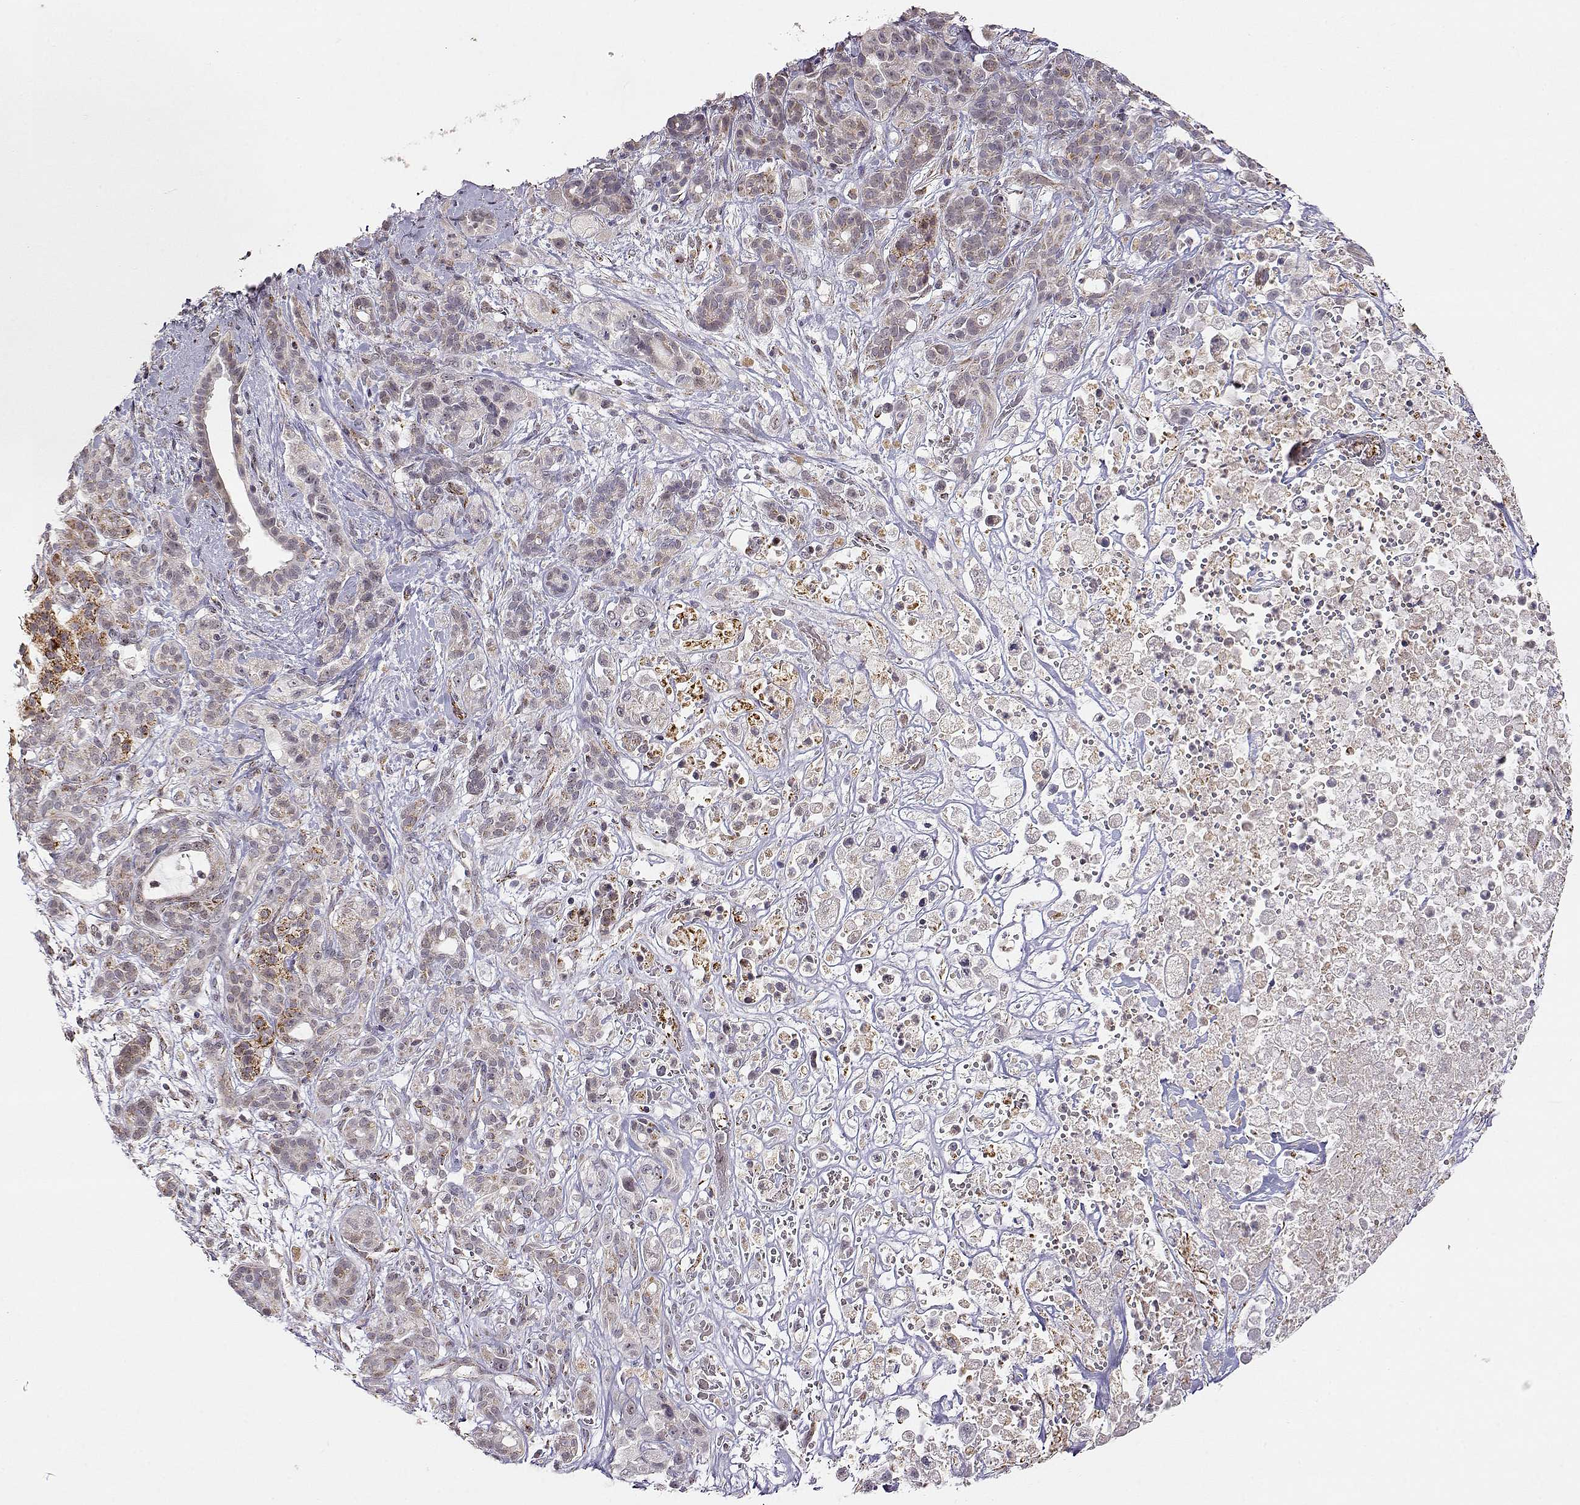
{"staining": {"intensity": "weak", "quantity": "25%-75%", "location": "cytoplasmic/membranous"}, "tissue": "pancreatic cancer", "cell_type": "Tumor cells", "image_type": "cancer", "snomed": [{"axis": "morphology", "description": "Adenocarcinoma, NOS"}, {"axis": "topography", "description": "Pancreas"}], "caption": "Protein expression analysis of pancreatic adenocarcinoma shows weak cytoplasmic/membranous expression in approximately 25%-75% of tumor cells.", "gene": "EXOG", "patient": {"sex": "male", "age": 44}}